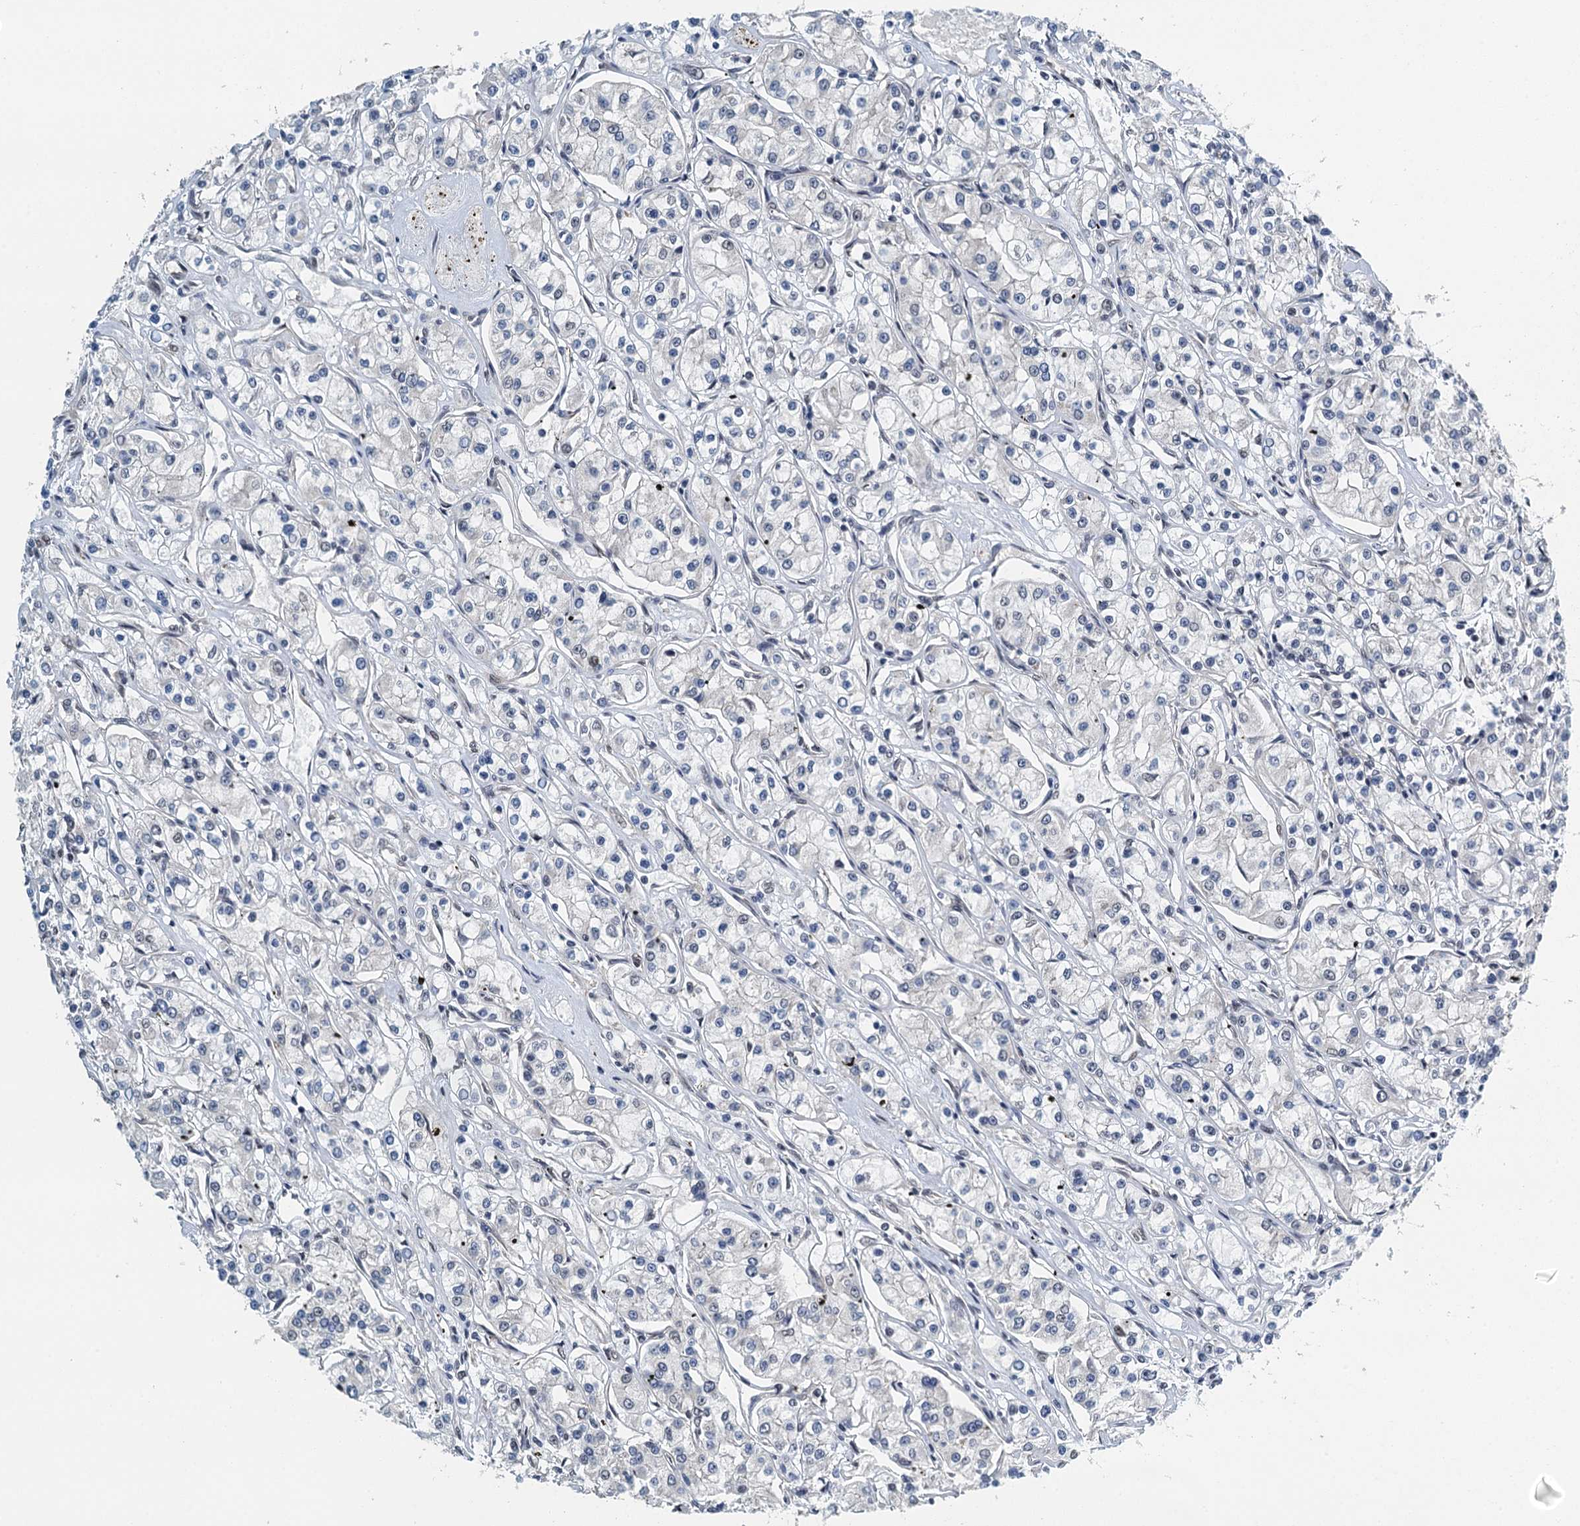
{"staining": {"intensity": "weak", "quantity": "<25%", "location": "nuclear"}, "tissue": "renal cancer", "cell_type": "Tumor cells", "image_type": "cancer", "snomed": [{"axis": "morphology", "description": "Adenocarcinoma, NOS"}, {"axis": "topography", "description": "Kidney"}], "caption": "High magnification brightfield microscopy of renal cancer (adenocarcinoma) stained with DAB (3,3'-diaminobenzidine) (brown) and counterstained with hematoxylin (blue): tumor cells show no significant staining.", "gene": "MTA3", "patient": {"sex": "female", "age": 59}}